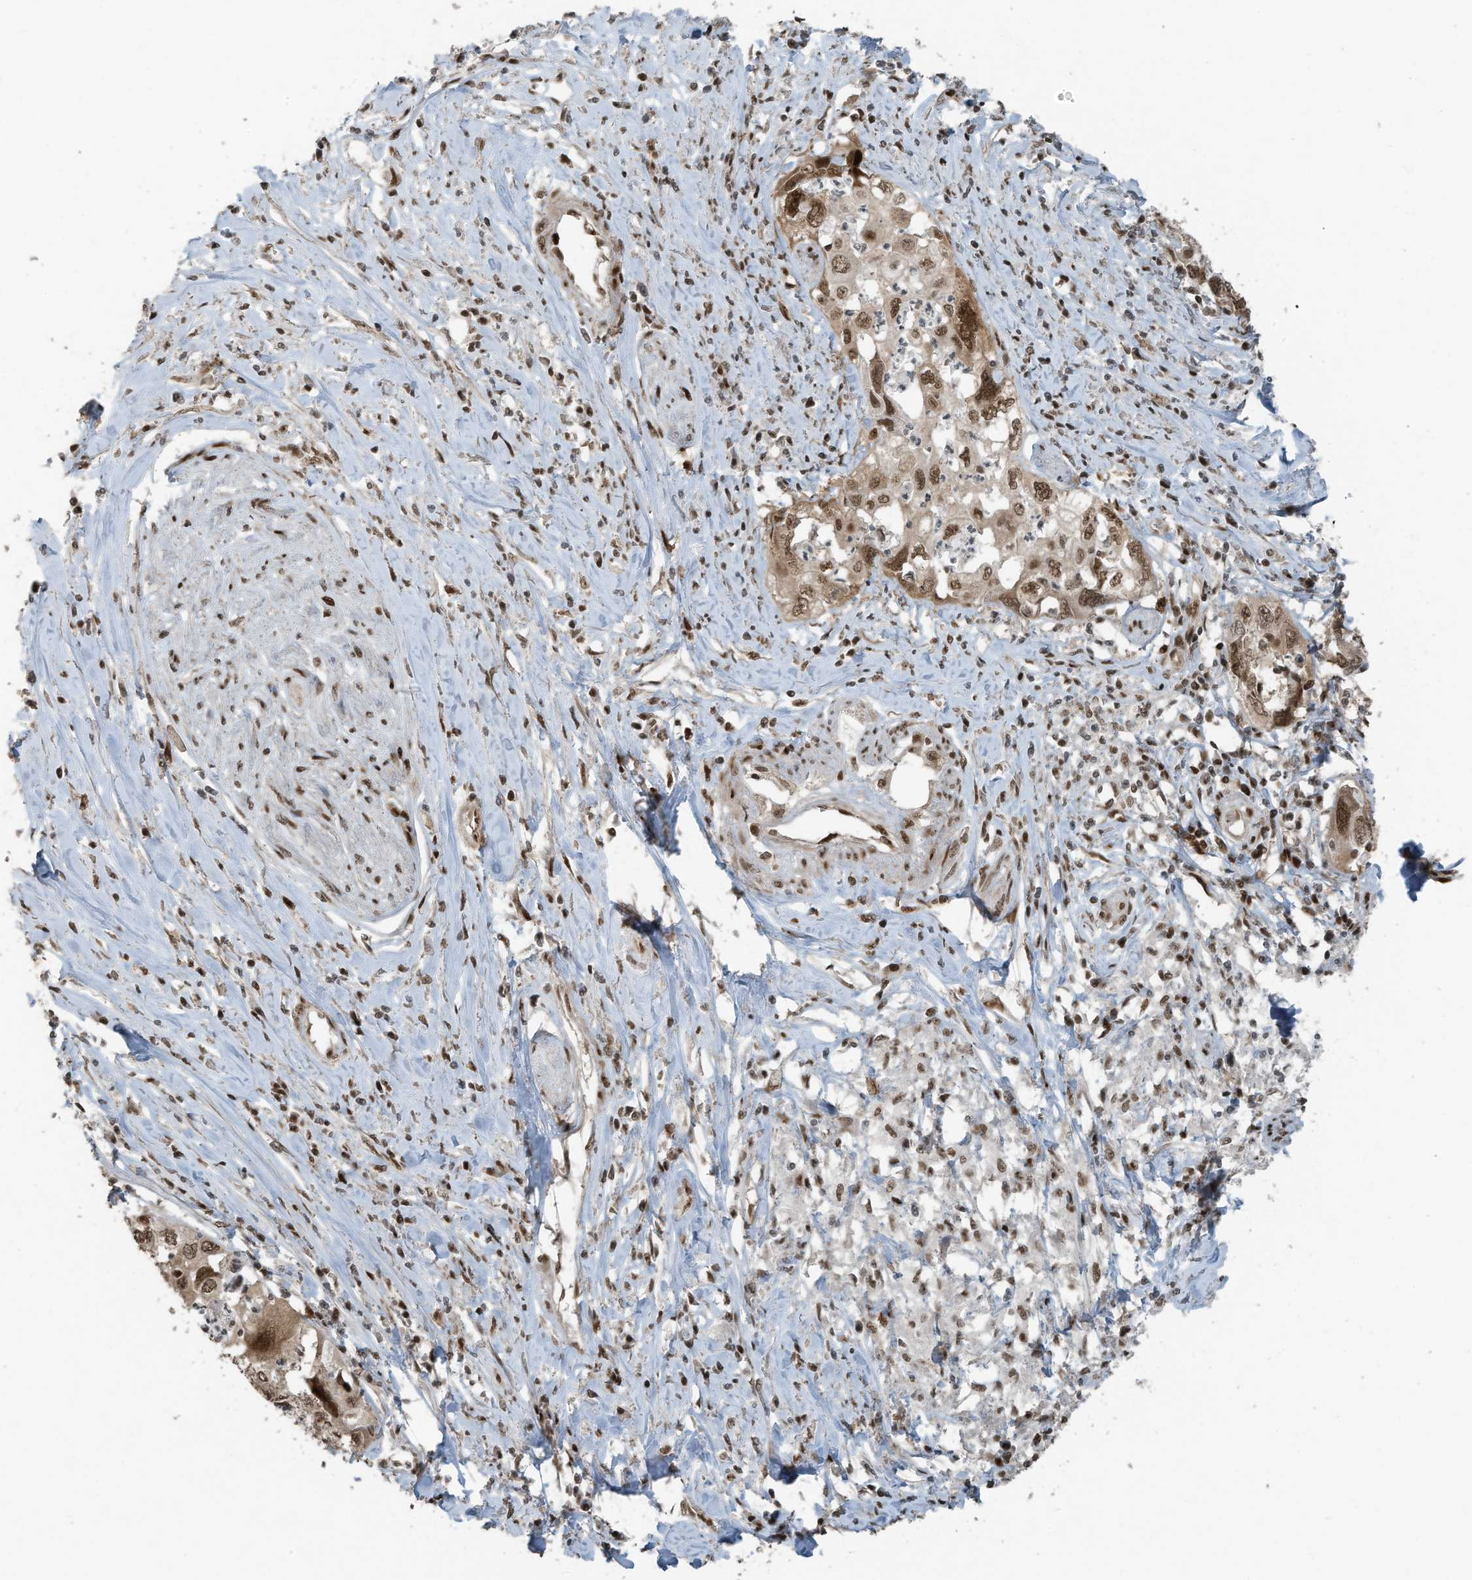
{"staining": {"intensity": "moderate", "quantity": ">75%", "location": "nuclear"}, "tissue": "cervical cancer", "cell_type": "Tumor cells", "image_type": "cancer", "snomed": [{"axis": "morphology", "description": "Squamous cell carcinoma, NOS"}, {"axis": "topography", "description": "Cervix"}], "caption": "Immunohistochemistry (IHC) micrograph of neoplastic tissue: human cervical cancer stained using immunohistochemistry demonstrates medium levels of moderate protein expression localized specifically in the nuclear of tumor cells, appearing as a nuclear brown color.", "gene": "PCNP", "patient": {"sex": "female", "age": 31}}